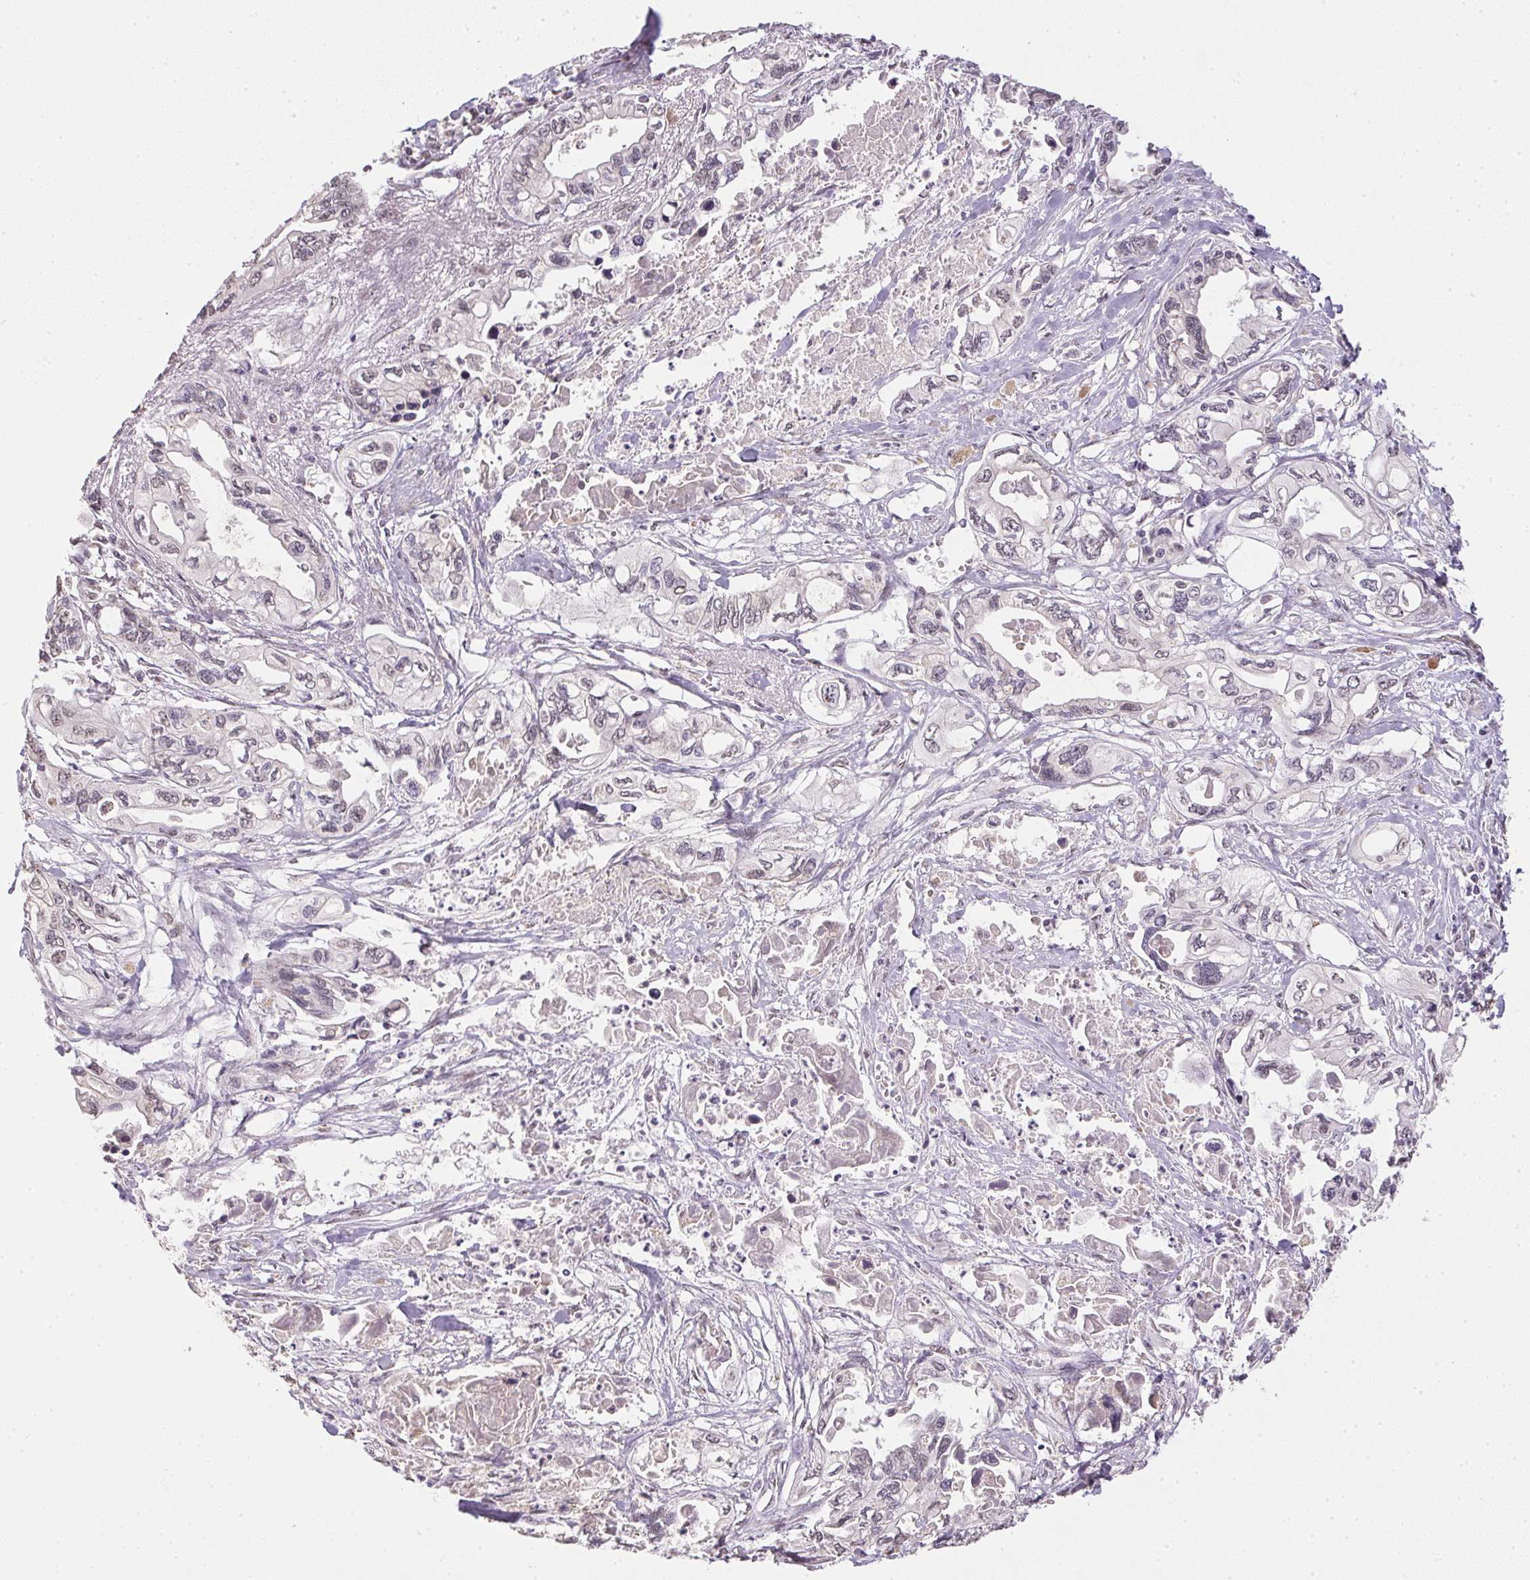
{"staining": {"intensity": "weak", "quantity": "<25%", "location": "nuclear"}, "tissue": "pancreatic cancer", "cell_type": "Tumor cells", "image_type": "cancer", "snomed": [{"axis": "morphology", "description": "Adenocarcinoma, NOS"}, {"axis": "topography", "description": "Pancreas"}], "caption": "This histopathology image is of pancreatic cancer stained with immunohistochemistry to label a protein in brown with the nuclei are counter-stained blue. There is no positivity in tumor cells.", "gene": "PPP4R4", "patient": {"sex": "male", "age": 68}}